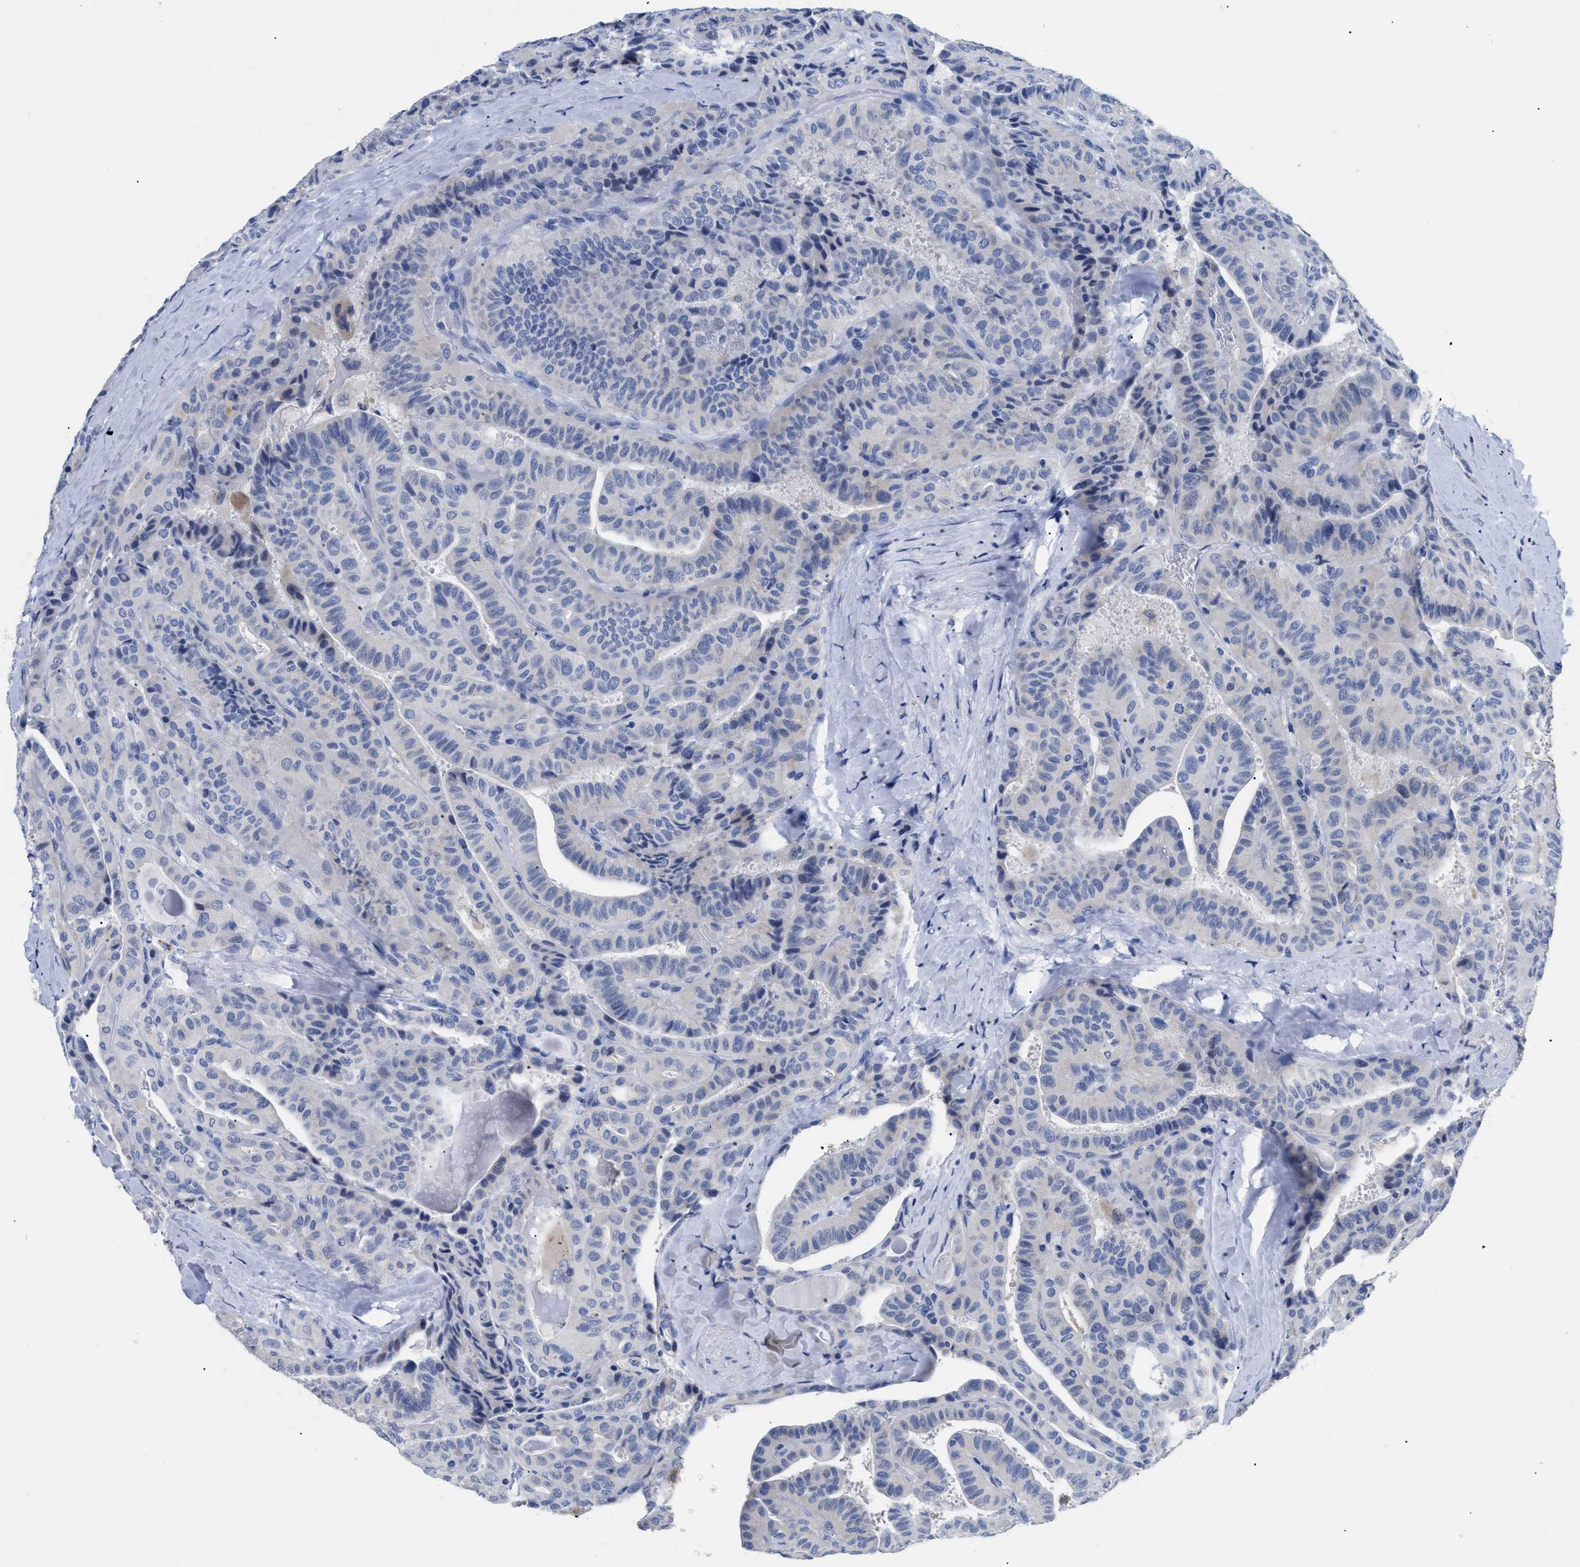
{"staining": {"intensity": "negative", "quantity": "none", "location": "none"}, "tissue": "thyroid cancer", "cell_type": "Tumor cells", "image_type": "cancer", "snomed": [{"axis": "morphology", "description": "Papillary adenocarcinoma, NOS"}, {"axis": "topography", "description": "Thyroid gland"}], "caption": "Papillary adenocarcinoma (thyroid) was stained to show a protein in brown. There is no significant staining in tumor cells. (IHC, brightfield microscopy, high magnification).", "gene": "APOBEC2", "patient": {"sex": "male", "age": 77}}